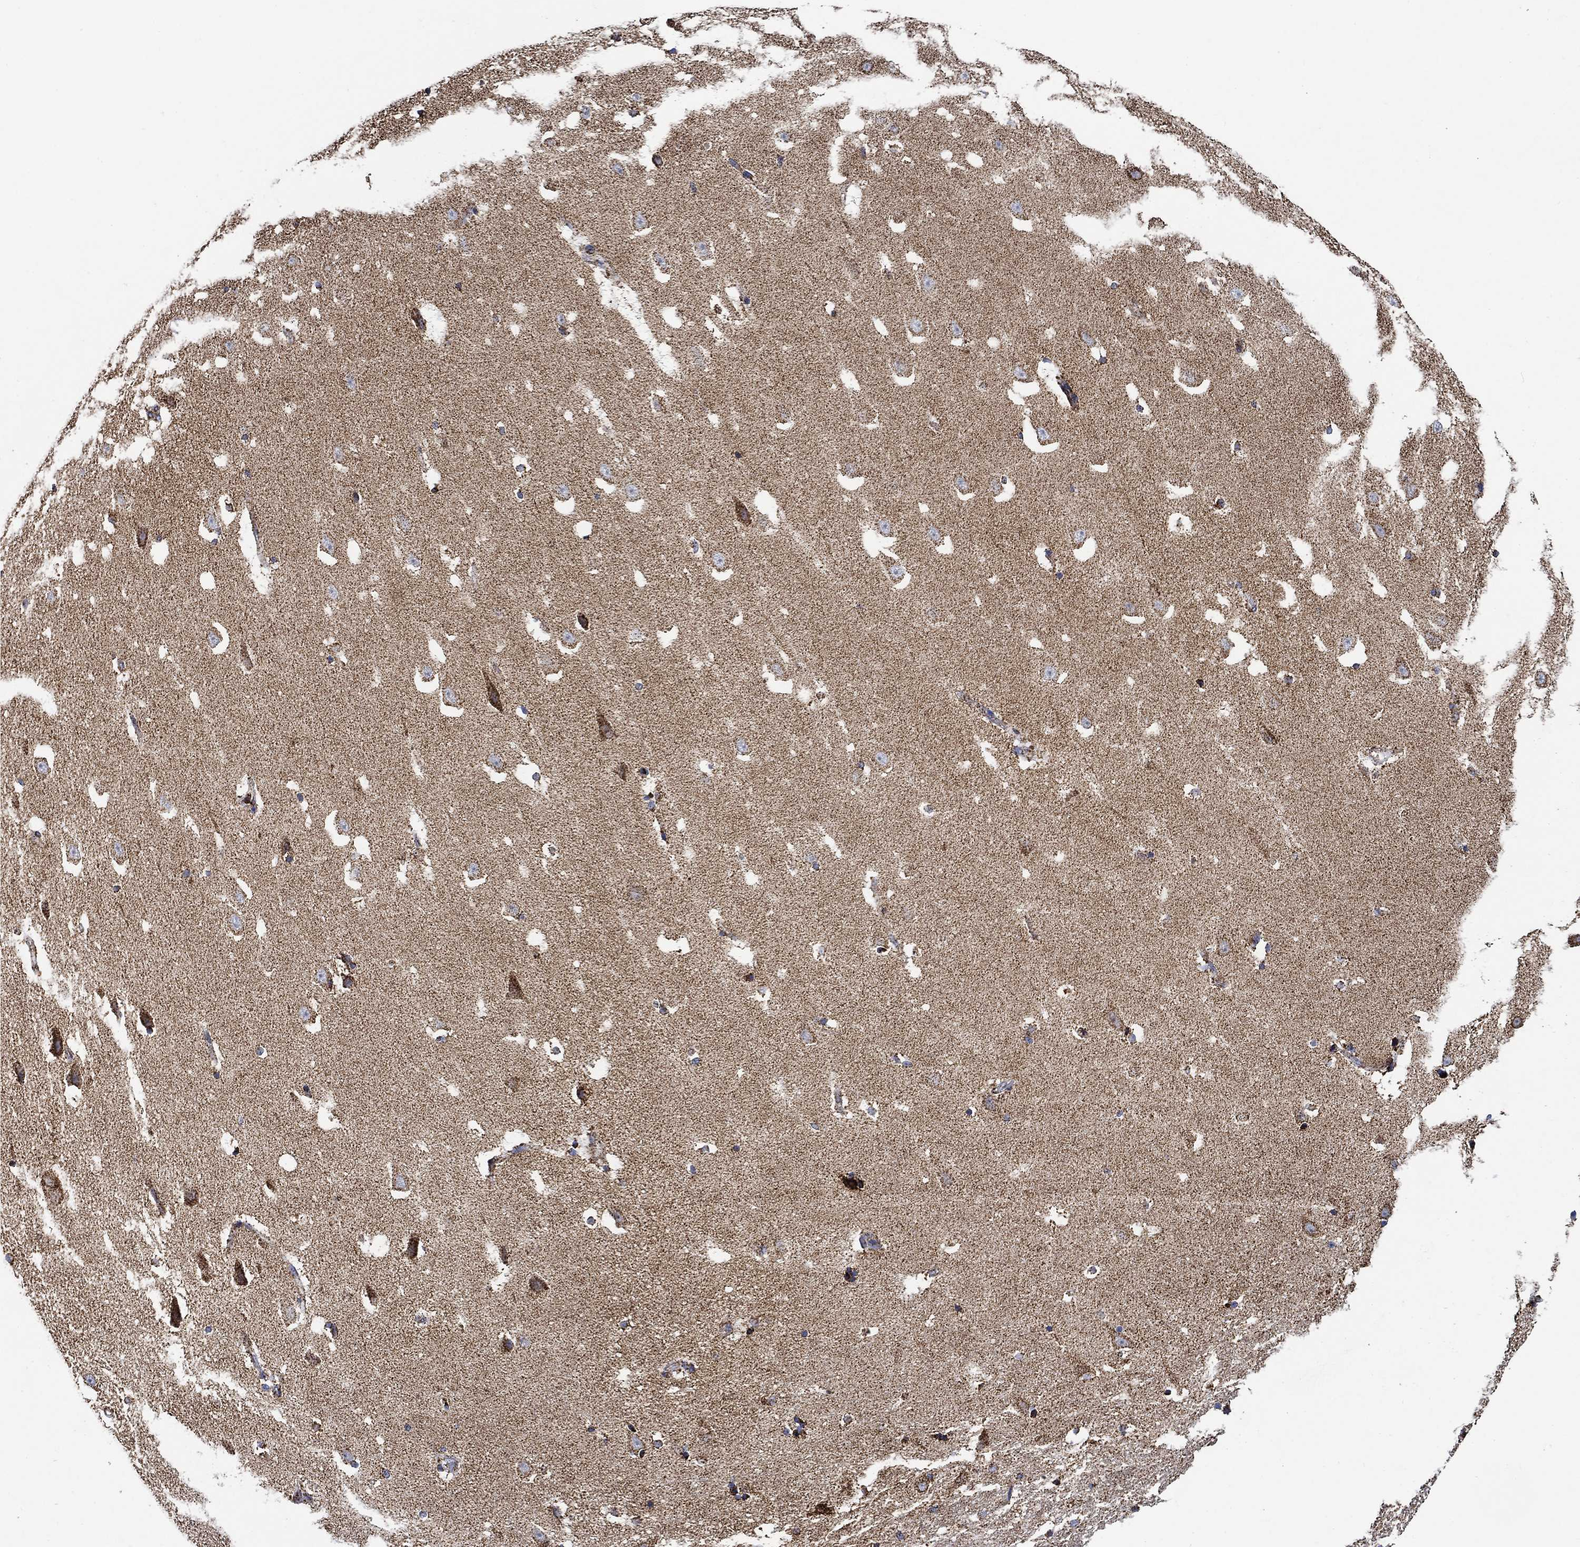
{"staining": {"intensity": "strong", "quantity": "<25%", "location": "cytoplasmic/membranous"}, "tissue": "hippocampus", "cell_type": "Glial cells", "image_type": "normal", "snomed": [{"axis": "morphology", "description": "Normal tissue, NOS"}, {"axis": "topography", "description": "Hippocampus"}], "caption": "IHC (DAB) staining of benign hippocampus shows strong cytoplasmic/membranous protein staining in approximately <25% of glial cells.", "gene": "NDUFS3", "patient": {"sex": "male", "age": 49}}